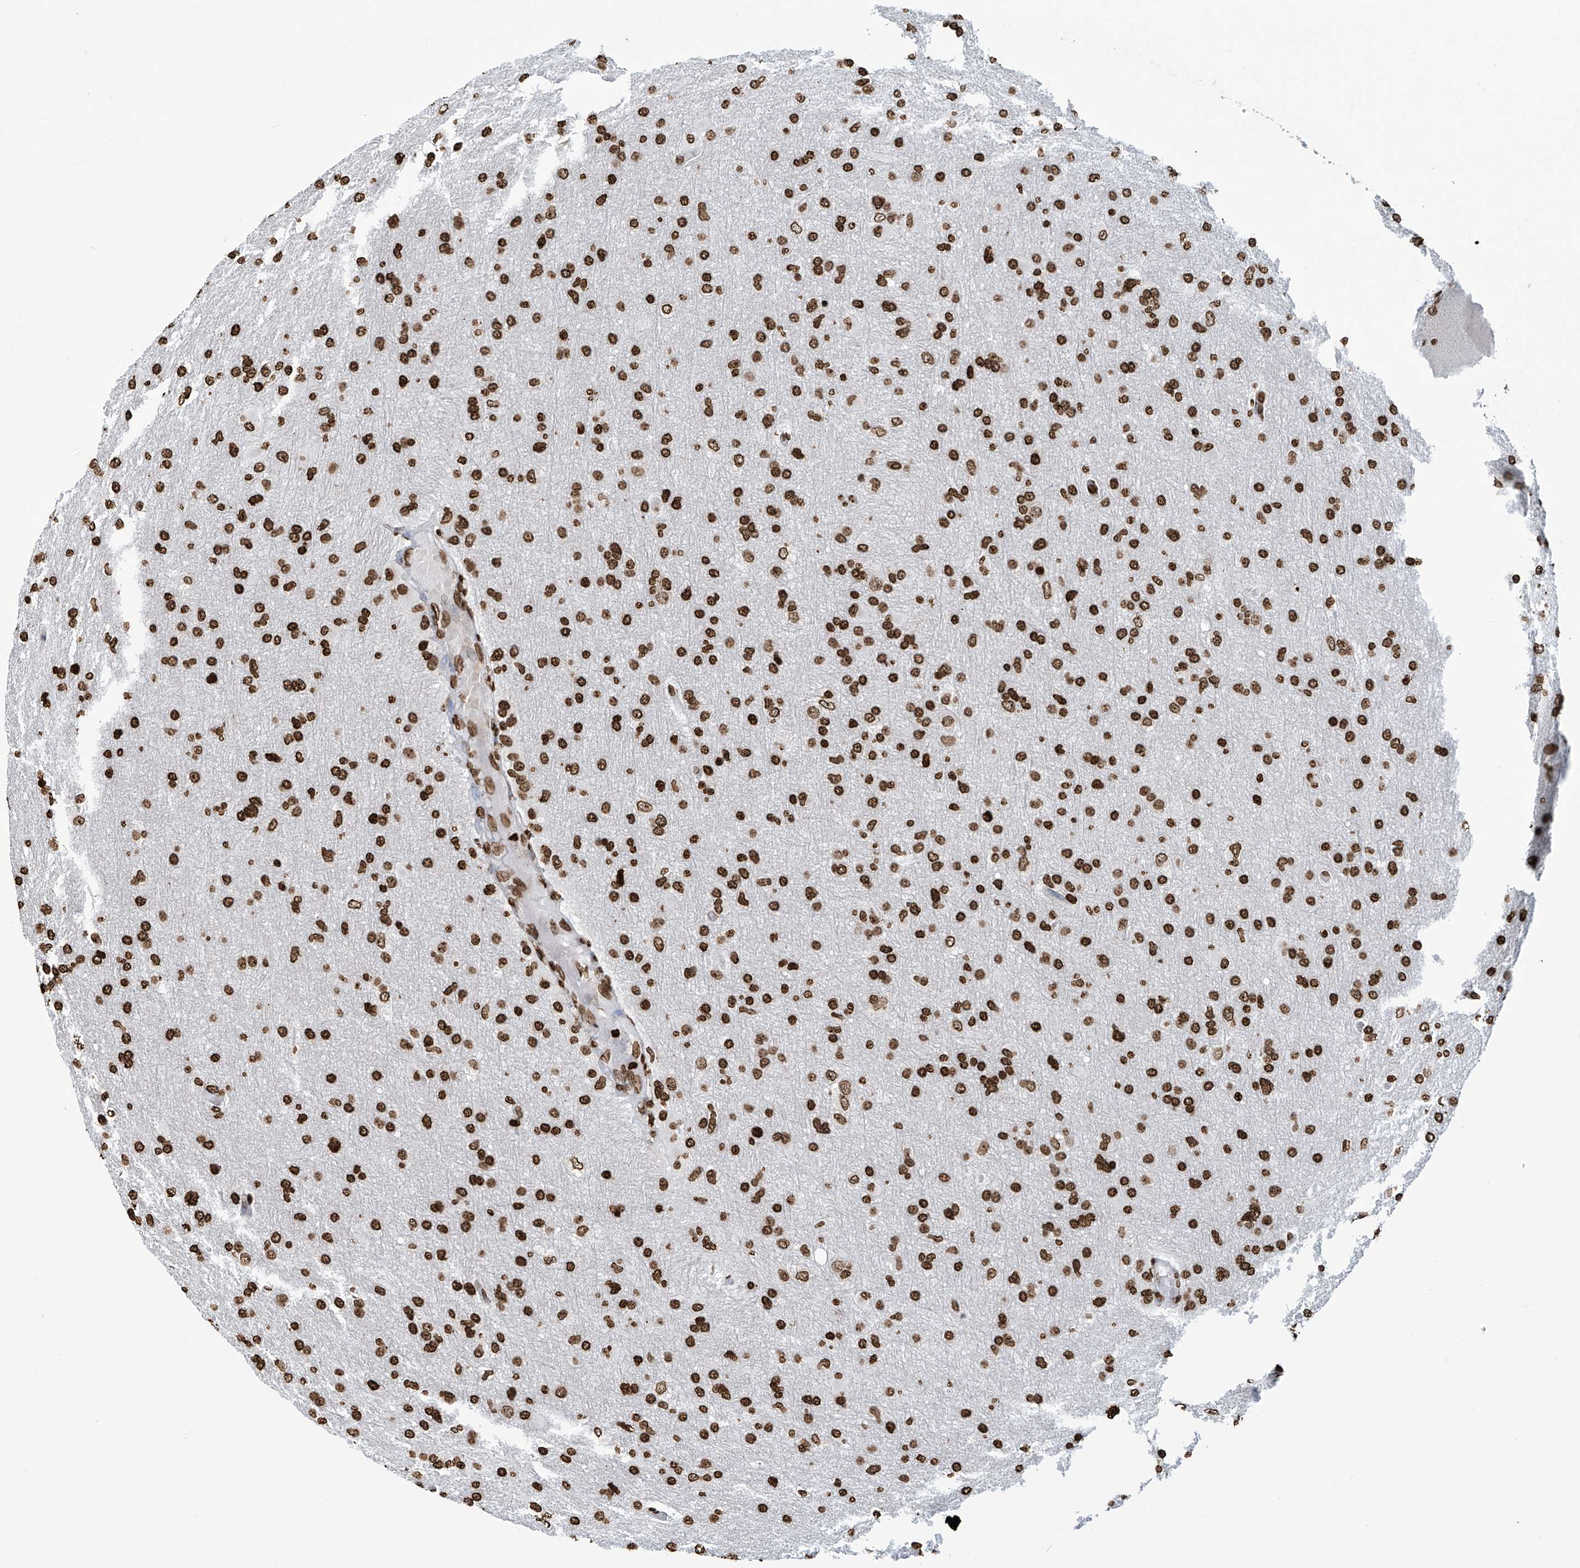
{"staining": {"intensity": "strong", "quantity": ">75%", "location": "nuclear"}, "tissue": "glioma", "cell_type": "Tumor cells", "image_type": "cancer", "snomed": [{"axis": "morphology", "description": "Glioma, malignant, High grade"}, {"axis": "topography", "description": "Cerebral cortex"}], "caption": "Immunohistochemical staining of glioma shows high levels of strong nuclear protein expression in about >75% of tumor cells.", "gene": "DPPA2", "patient": {"sex": "female", "age": 36}}